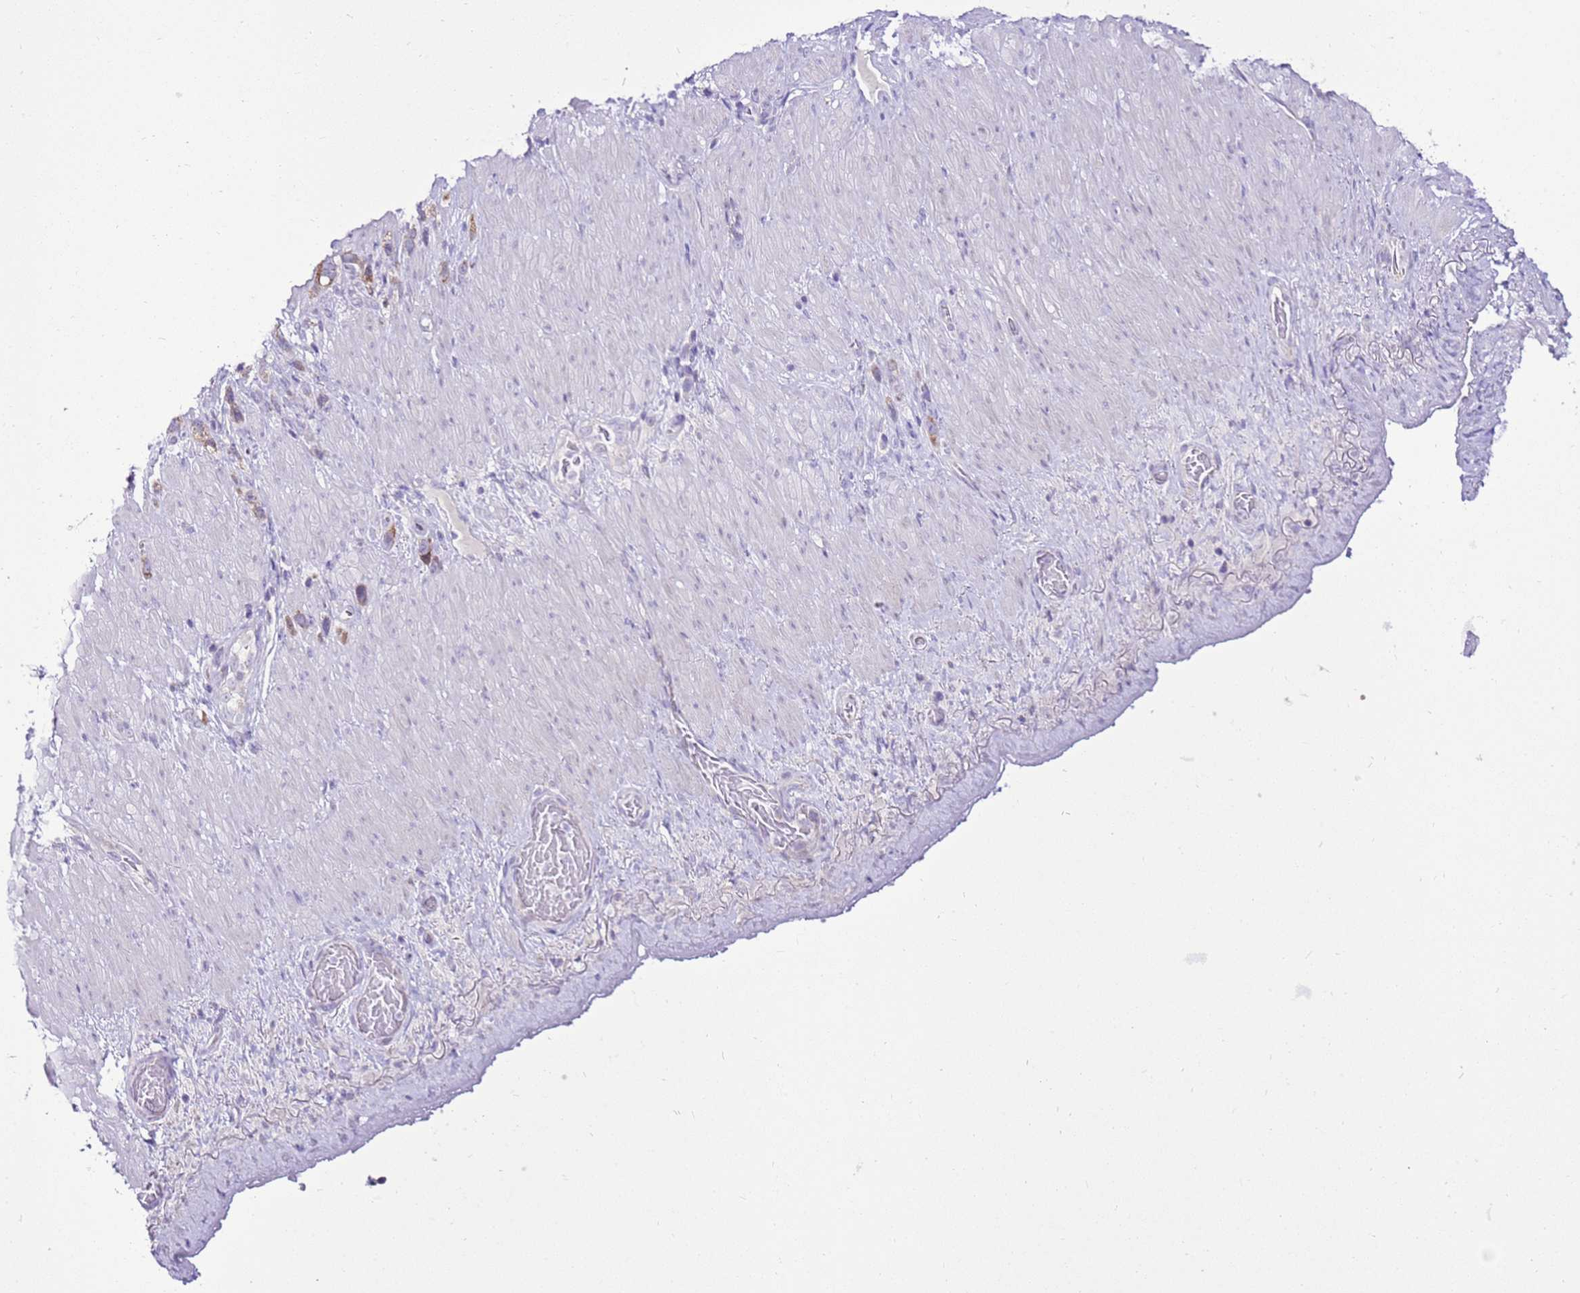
{"staining": {"intensity": "moderate", "quantity": ">75%", "location": "cytoplasmic/membranous"}, "tissue": "stomach cancer", "cell_type": "Tumor cells", "image_type": "cancer", "snomed": [{"axis": "morphology", "description": "Adenocarcinoma, NOS"}, {"axis": "topography", "description": "Stomach"}], "caption": "Protein expression analysis of stomach cancer (adenocarcinoma) exhibits moderate cytoplasmic/membranous positivity in about >75% of tumor cells. Ihc stains the protein of interest in brown and the nuclei are stained blue.", "gene": "MRPL36", "patient": {"sex": "female", "age": 65}}